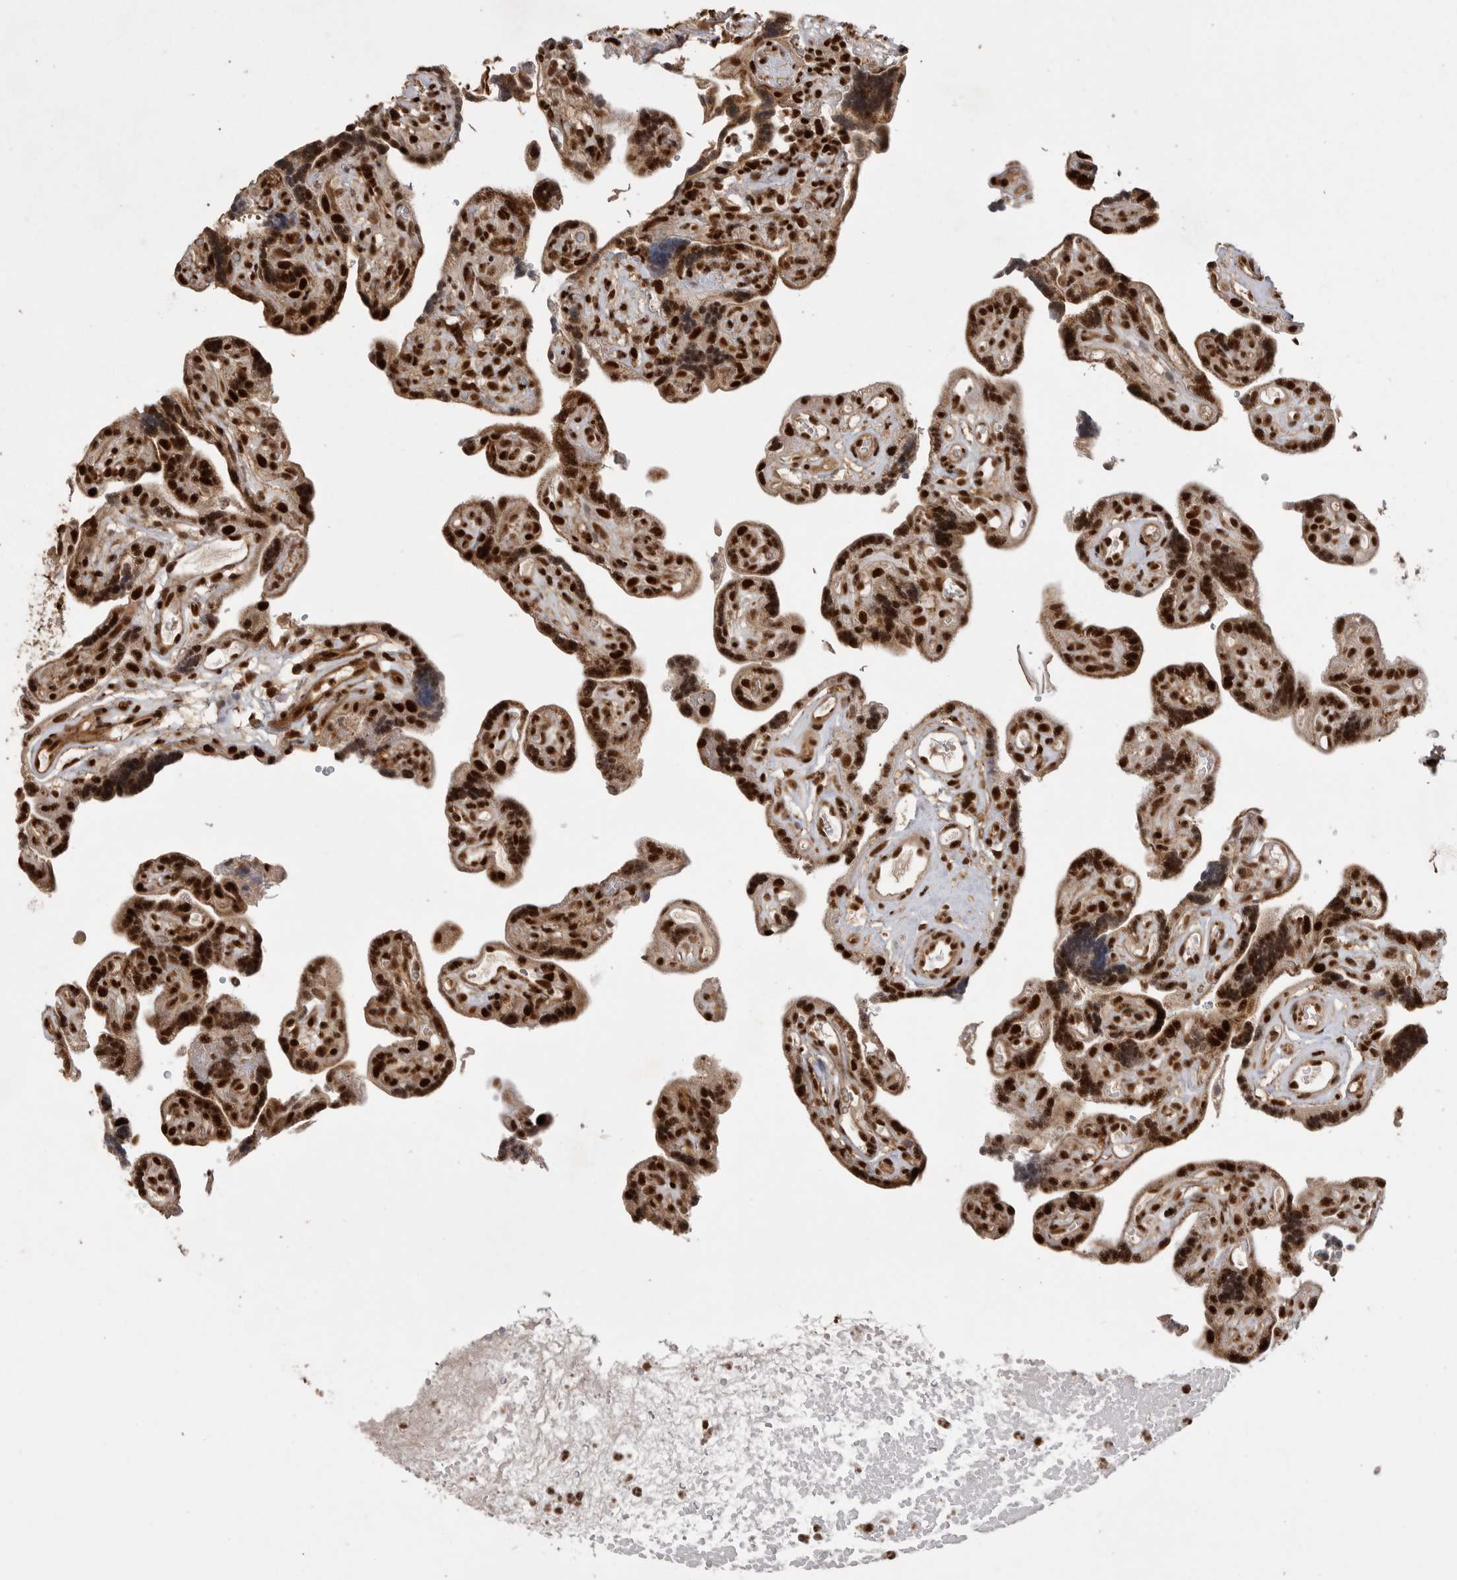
{"staining": {"intensity": "strong", "quantity": ">75%", "location": "nuclear"}, "tissue": "placenta", "cell_type": "Trophoblastic cells", "image_type": "normal", "snomed": [{"axis": "morphology", "description": "Normal tissue, NOS"}, {"axis": "topography", "description": "Placenta"}], "caption": "Brown immunohistochemical staining in unremarkable placenta shows strong nuclear staining in about >75% of trophoblastic cells. The protein of interest is stained brown, and the nuclei are stained in blue (DAB IHC with brightfield microscopy, high magnification).", "gene": "PPP1R8", "patient": {"sex": "female", "age": 30}}